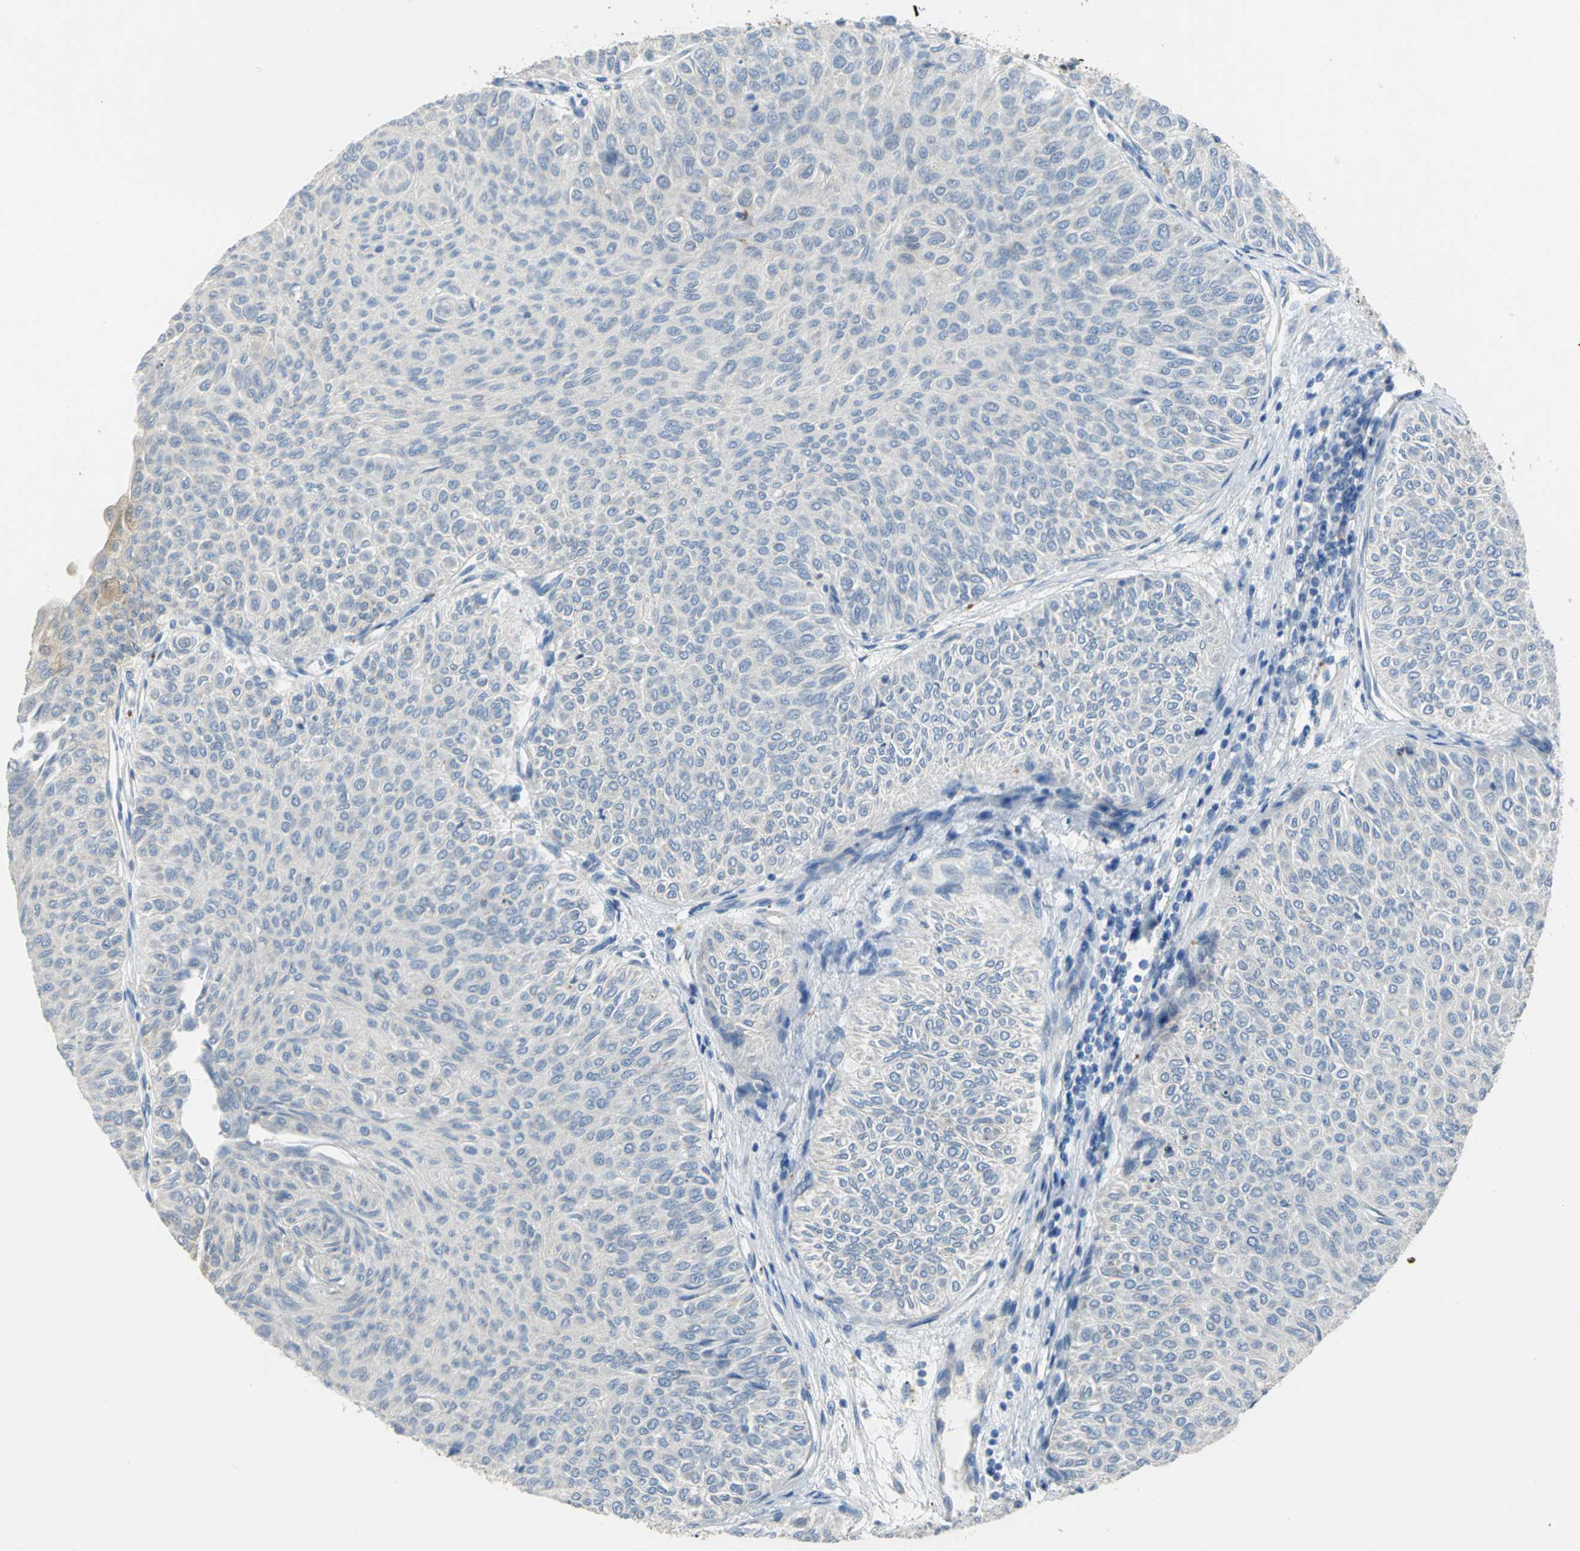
{"staining": {"intensity": "negative", "quantity": "none", "location": "none"}, "tissue": "urothelial cancer", "cell_type": "Tumor cells", "image_type": "cancer", "snomed": [{"axis": "morphology", "description": "Urothelial carcinoma, Low grade"}, {"axis": "topography", "description": "Urinary bladder"}], "caption": "Tumor cells show no significant protein staining in urothelial carcinoma (low-grade).", "gene": "IL17RB", "patient": {"sex": "male", "age": 78}}